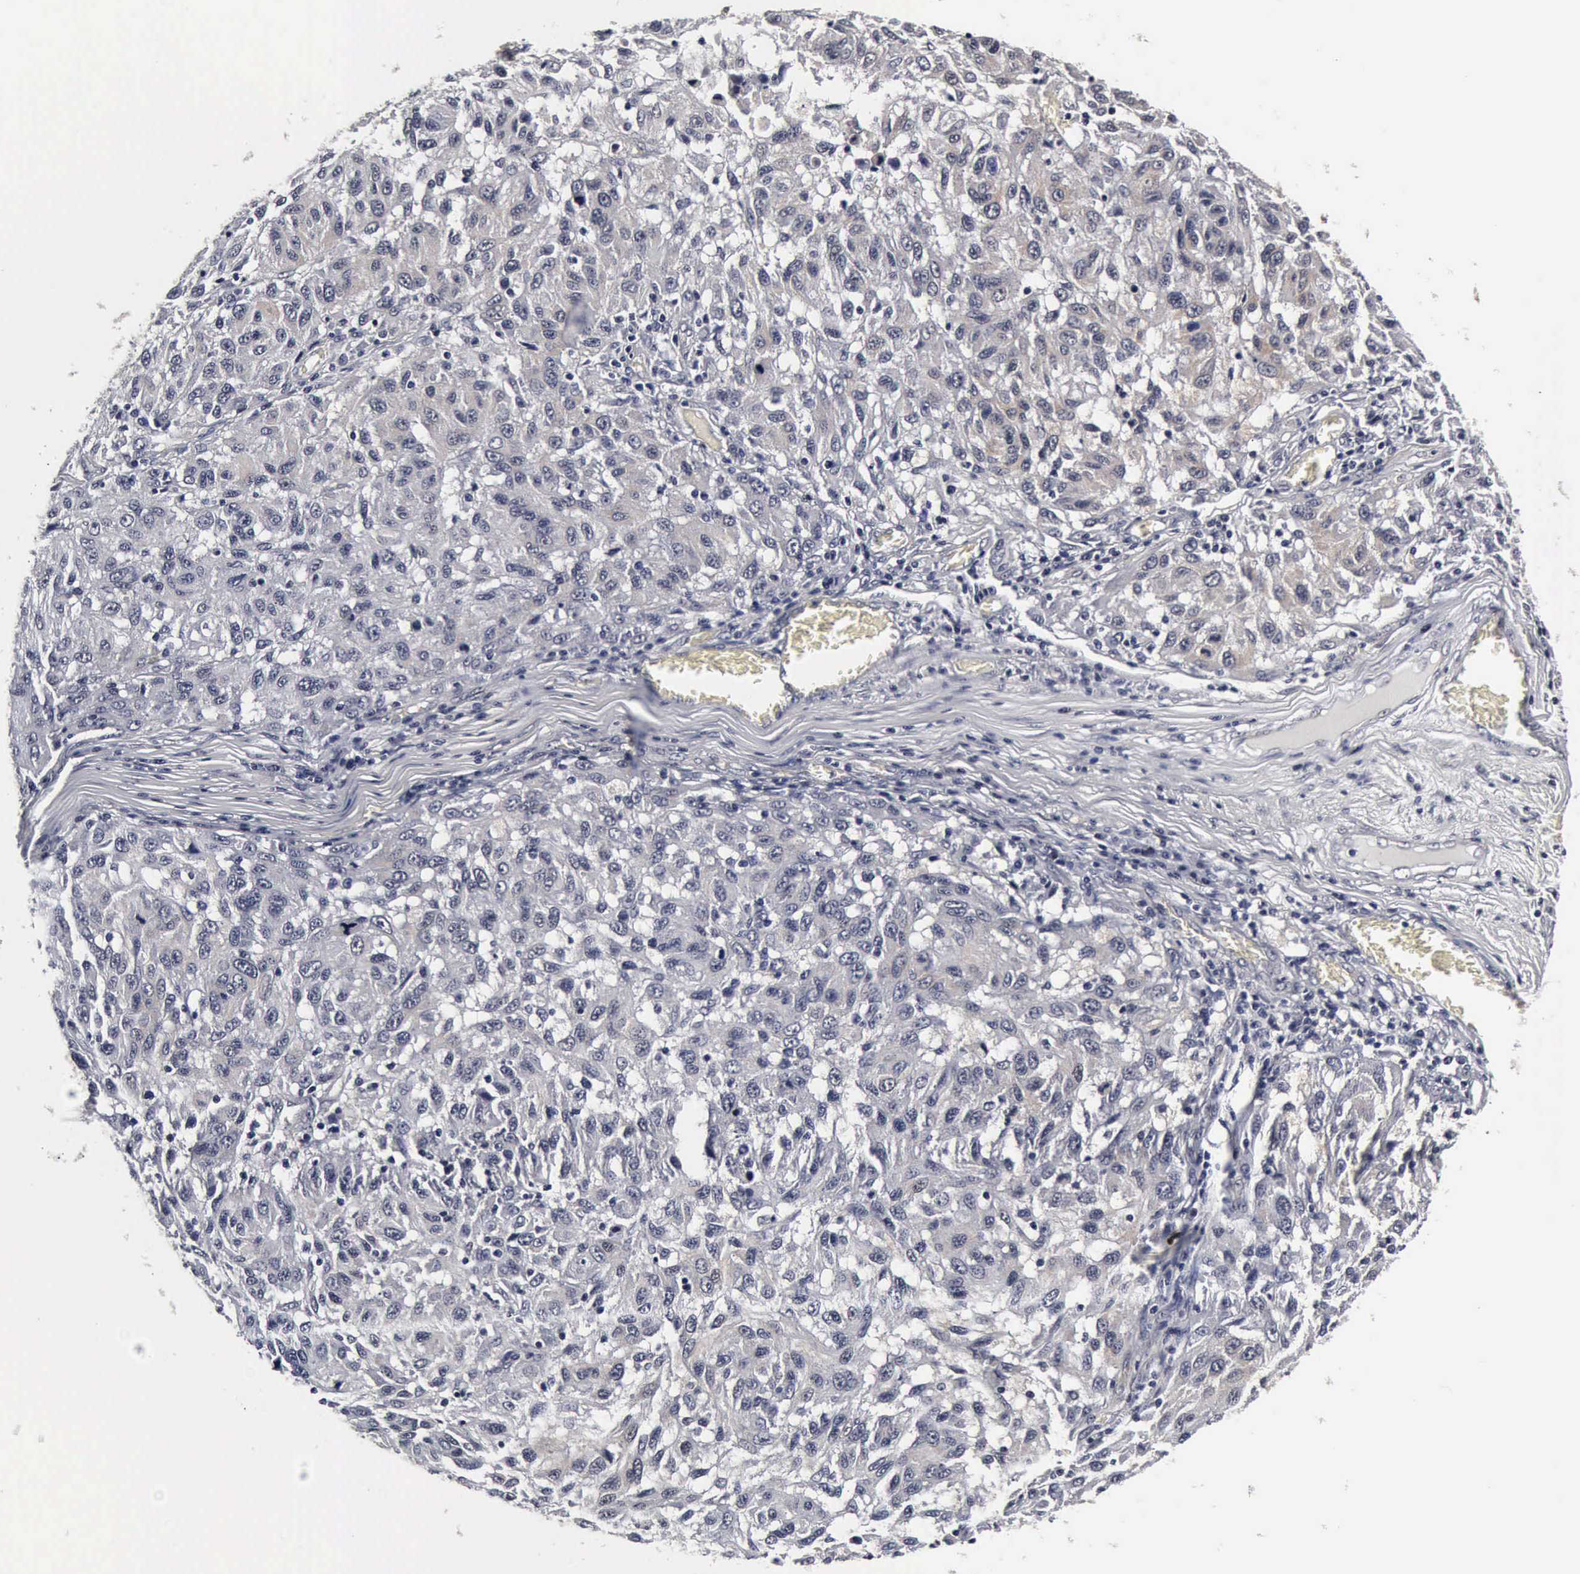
{"staining": {"intensity": "negative", "quantity": "none", "location": "none"}, "tissue": "melanoma", "cell_type": "Tumor cells", "image_type": "cancer", "snomed": [{"axis": "morphology", "description": "Malignant melanoma, NOS"}, {"axis": "topography", "description": "Skin"}], "caption": "Photomicrograph shows no significant protein positivity in tumor cells of malignant melanoma.", "gene": "UBC", "patient": {"sex": "female", "age": 77}}